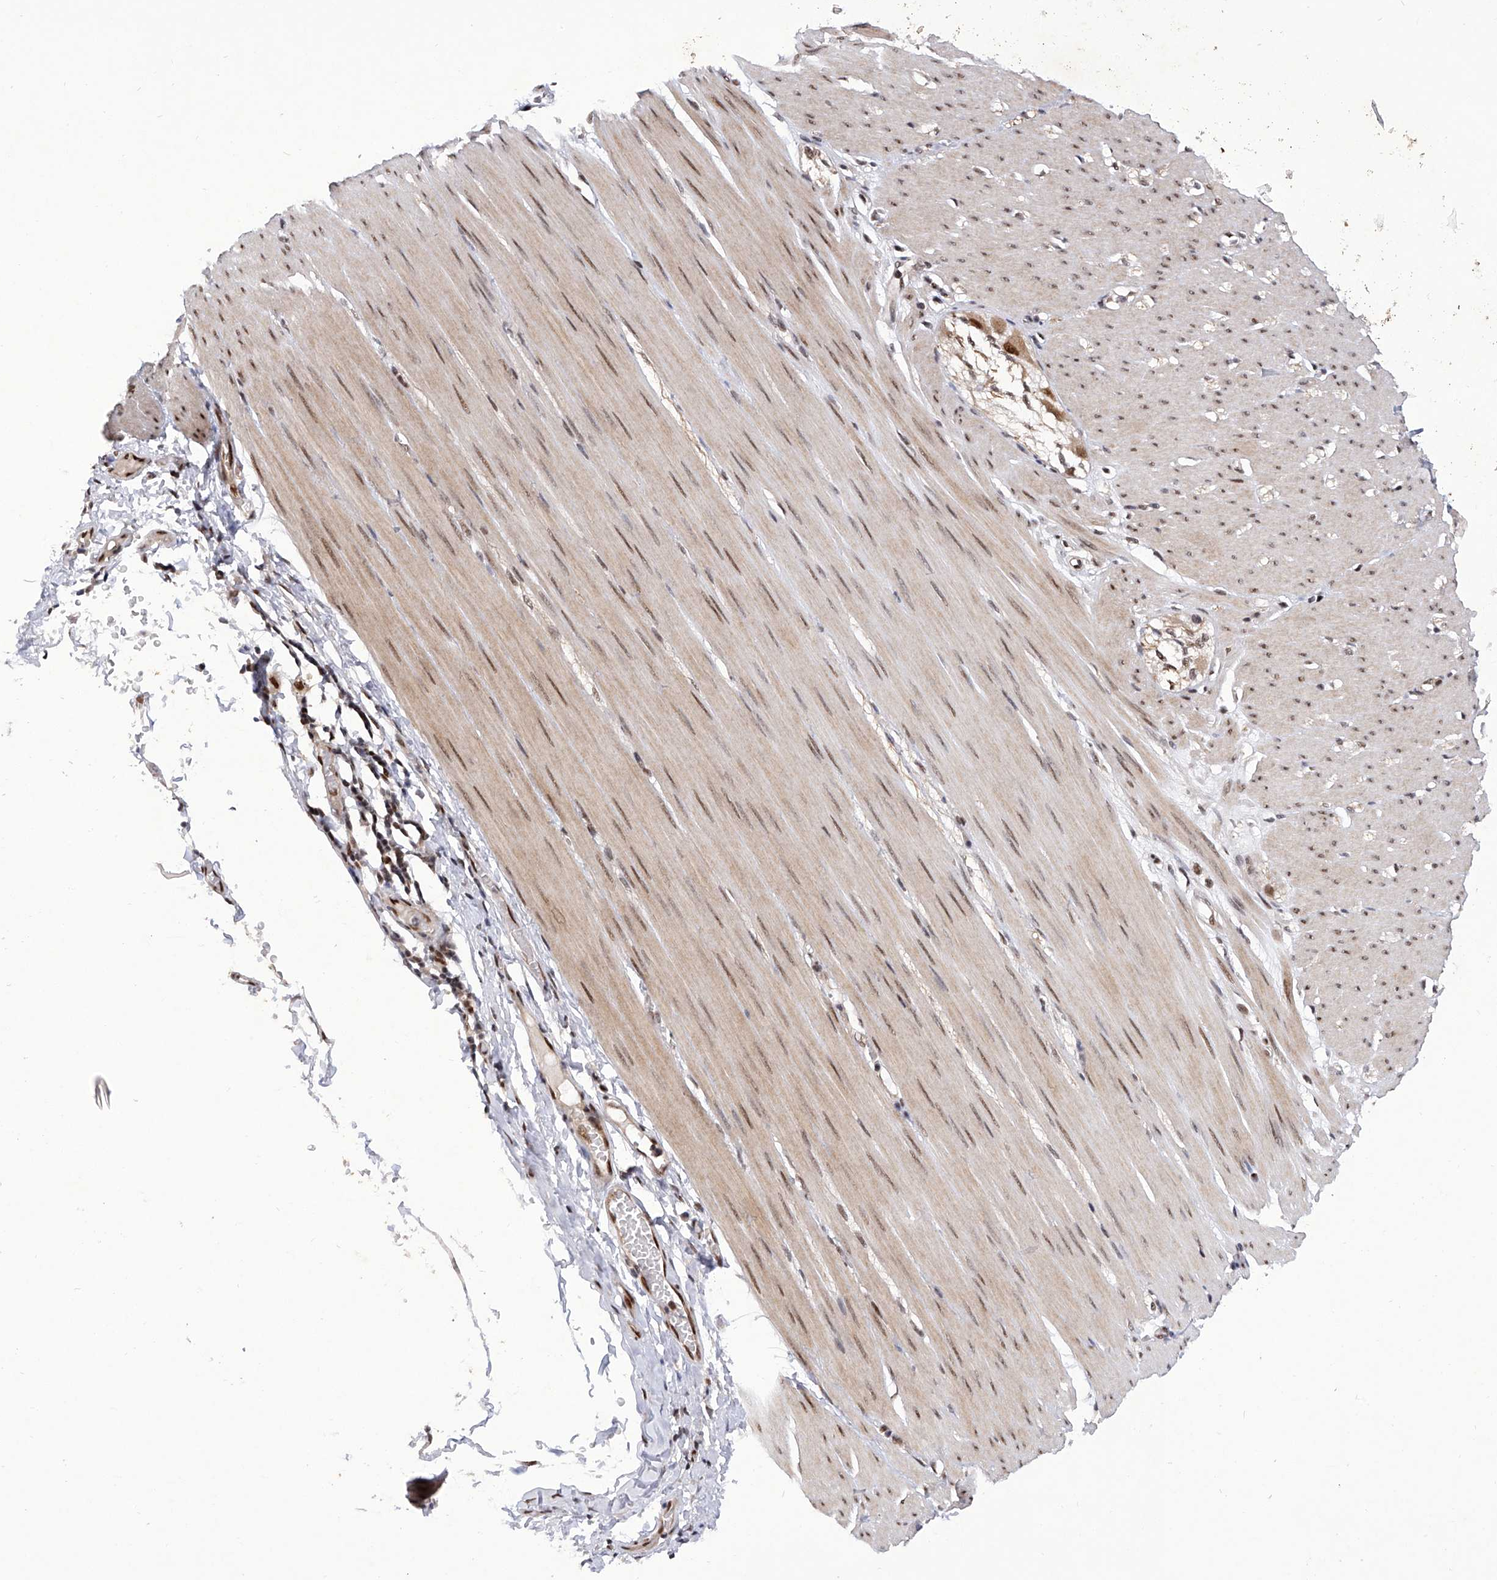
{"staining": {"intensity": "weak", "quantity": ">75%", "location": "cytoplasmic/membranous,nuclear"}, "tissue": "smooth muscle", "cell_type": "Smooth muscle cells", "image_type": "normal", "snomed": [{"axis": "morphology", "description": "Normal tissue, NOS"}, {"axis": "morphology", "description": "Adenocarcinoma, NOS"}, {"axis": "topography", "description": "Colon"}, {"axis": "topography", "description": "Peripheral nerve tissue"}], "caption": "Smooth muscle cells demonstrate low levels of weak cytoplasmic/membranous,nuclear staining in about >75% of cells in unremarkable human smooth muscle. Nuclei are stained in blue.", "gene": "RAD54L", "patient": {"sex": "male", "age": 14}}